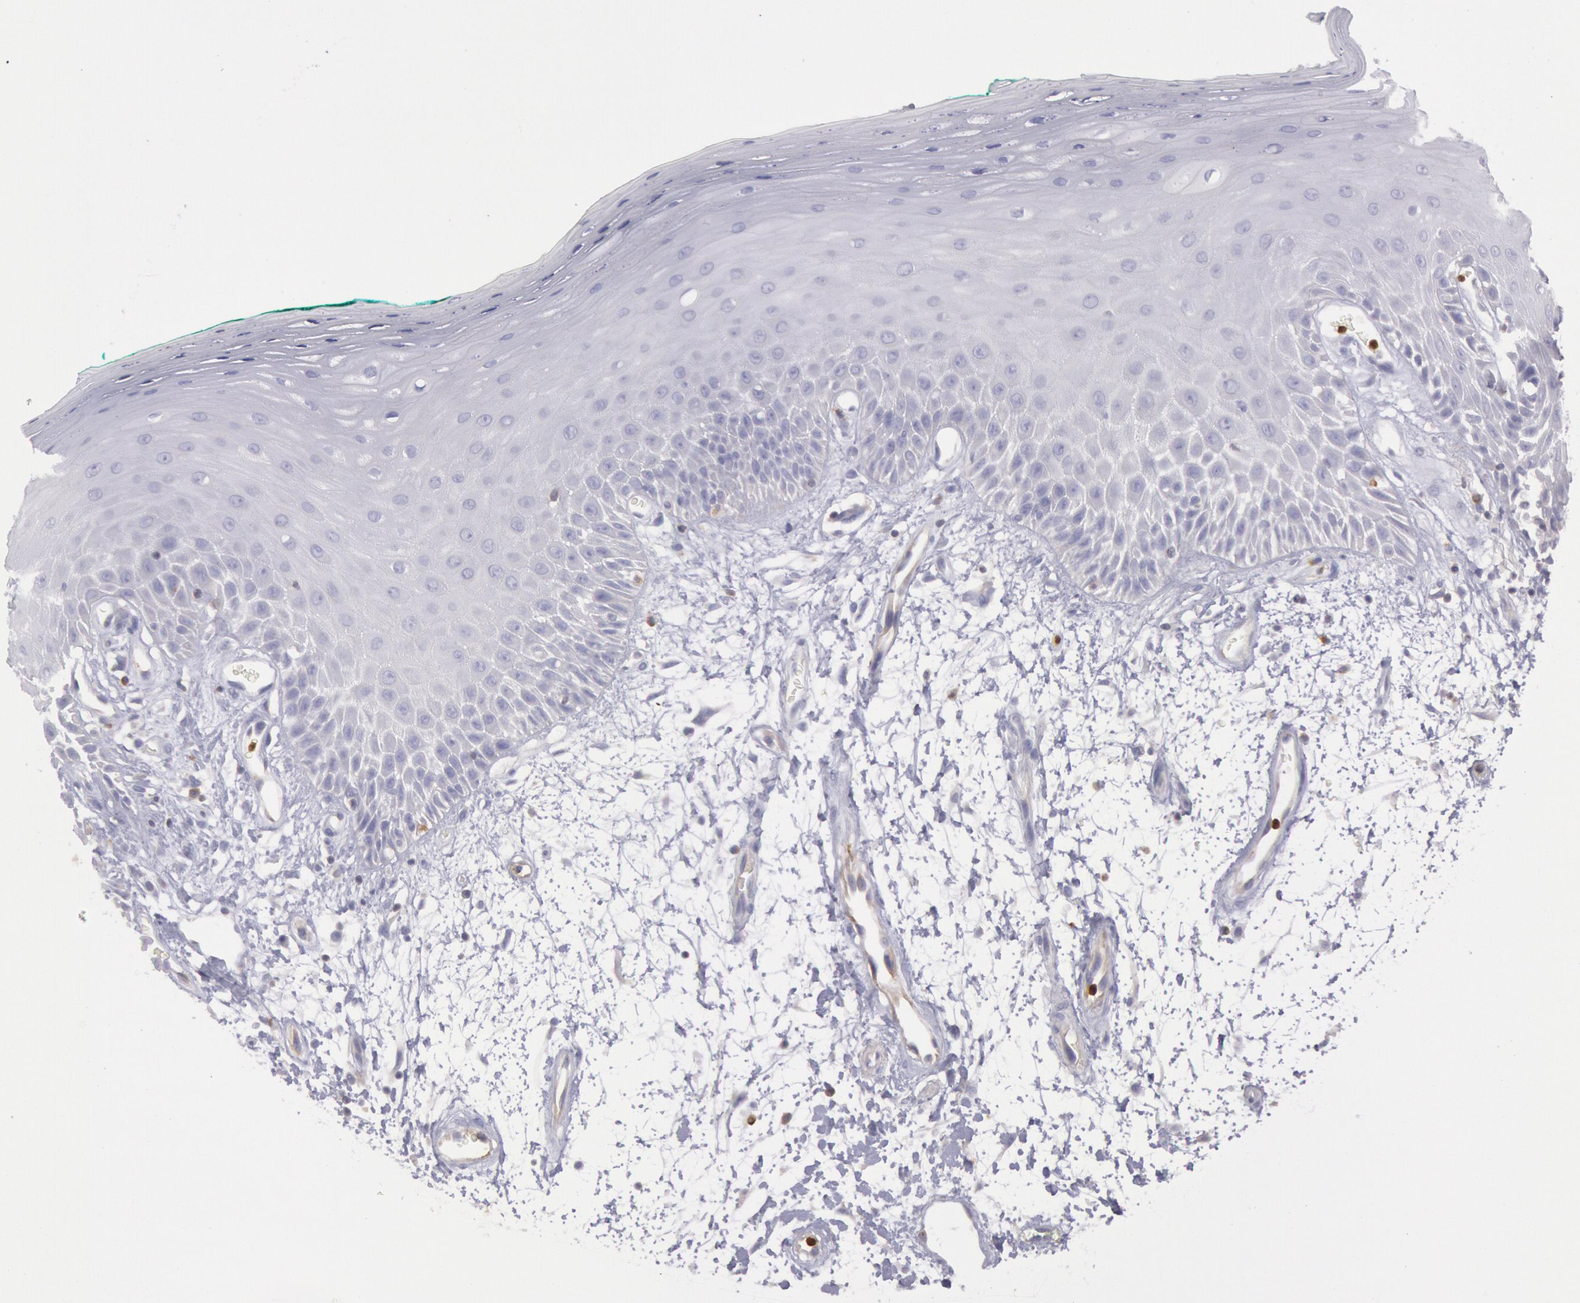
{"staining": {"intensity": "negative", "quantity": "none", "location": "none"}, "tissue": "oral mucosa", "cell_type": "Squamous epithelial cells", "image_type": "normal", "snomed": [{"axis": "morphology", "description": "Normal tissue, NOS"}, {"axis": "morphology", "description": "Squamous cell carcinoma, NOS"}, {"axis": "topography", "description": "Skeletal muscle"}, {"axis": "topography", "description": "Oral tissue"}, {"axis": "topography", "description": "Head-Neck"}], "caption": "This is a histopathology image of IHC staining of normal oral mucosa, which shows no positivity in squamous epithelial cells.", "gene": "RAB27A", "patient": {"sex": "female", "age": 84}}